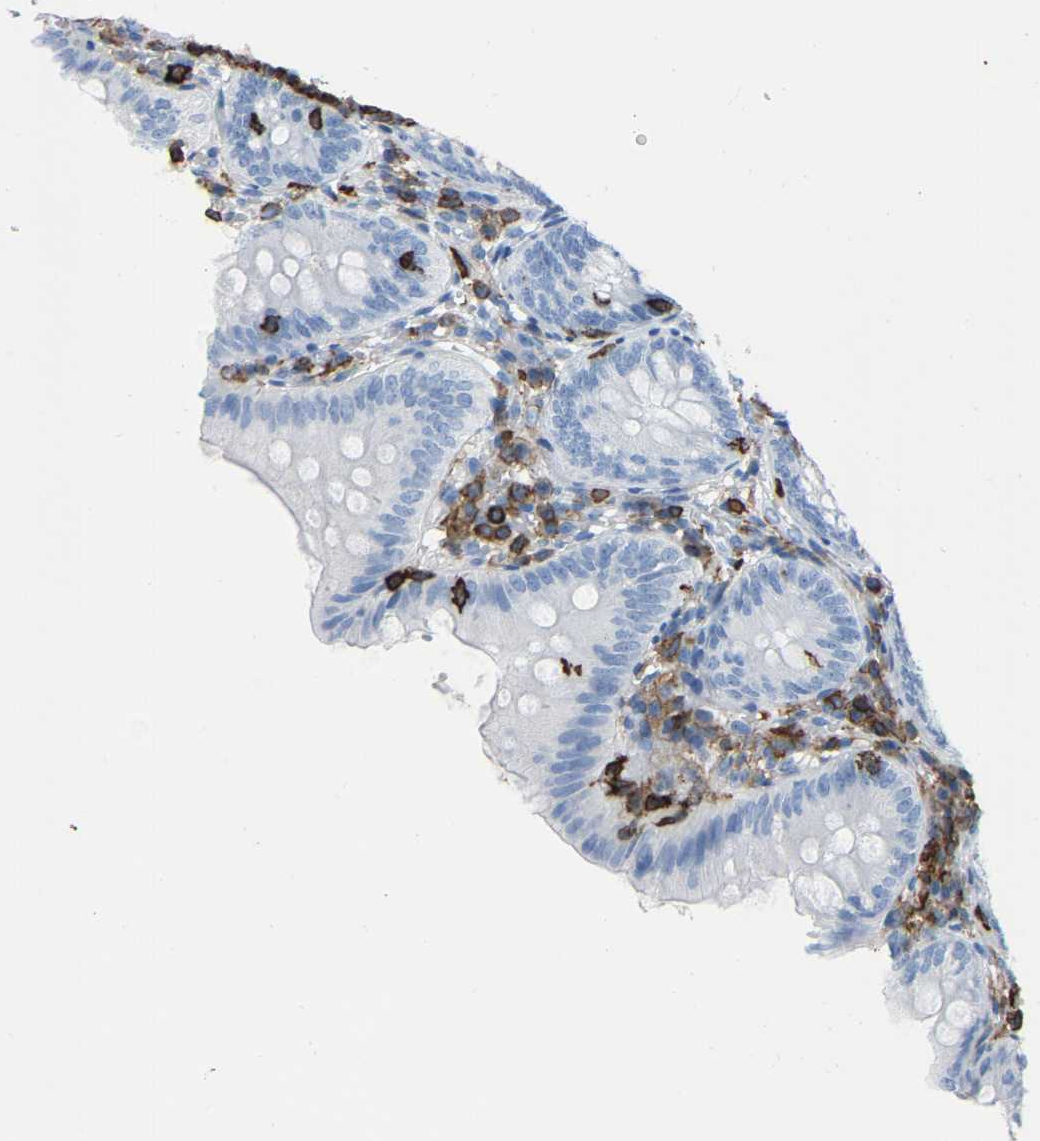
{"staining": {"intensity": "negative", "quantity": "none", "location": "none"}, "tissue": "appendix", "cell_type": "Glandular cells", "image_type": "normal", "snomed": [{"axis": "morphology", "description": "Normal tissue, NOS"}, {"axis": "topography", "description": "Appendix"}], "caption": "Appendix was stained to show a protein in brown. There is no significant expression in glandular cells. (DAB (3,3'-diaminobenzidine) immunohistochemistry (IHC) visualized using brightfield microscopy, high magnification).", "gene": "LSP1", "patient": {"sex": "male", "age": 1}}